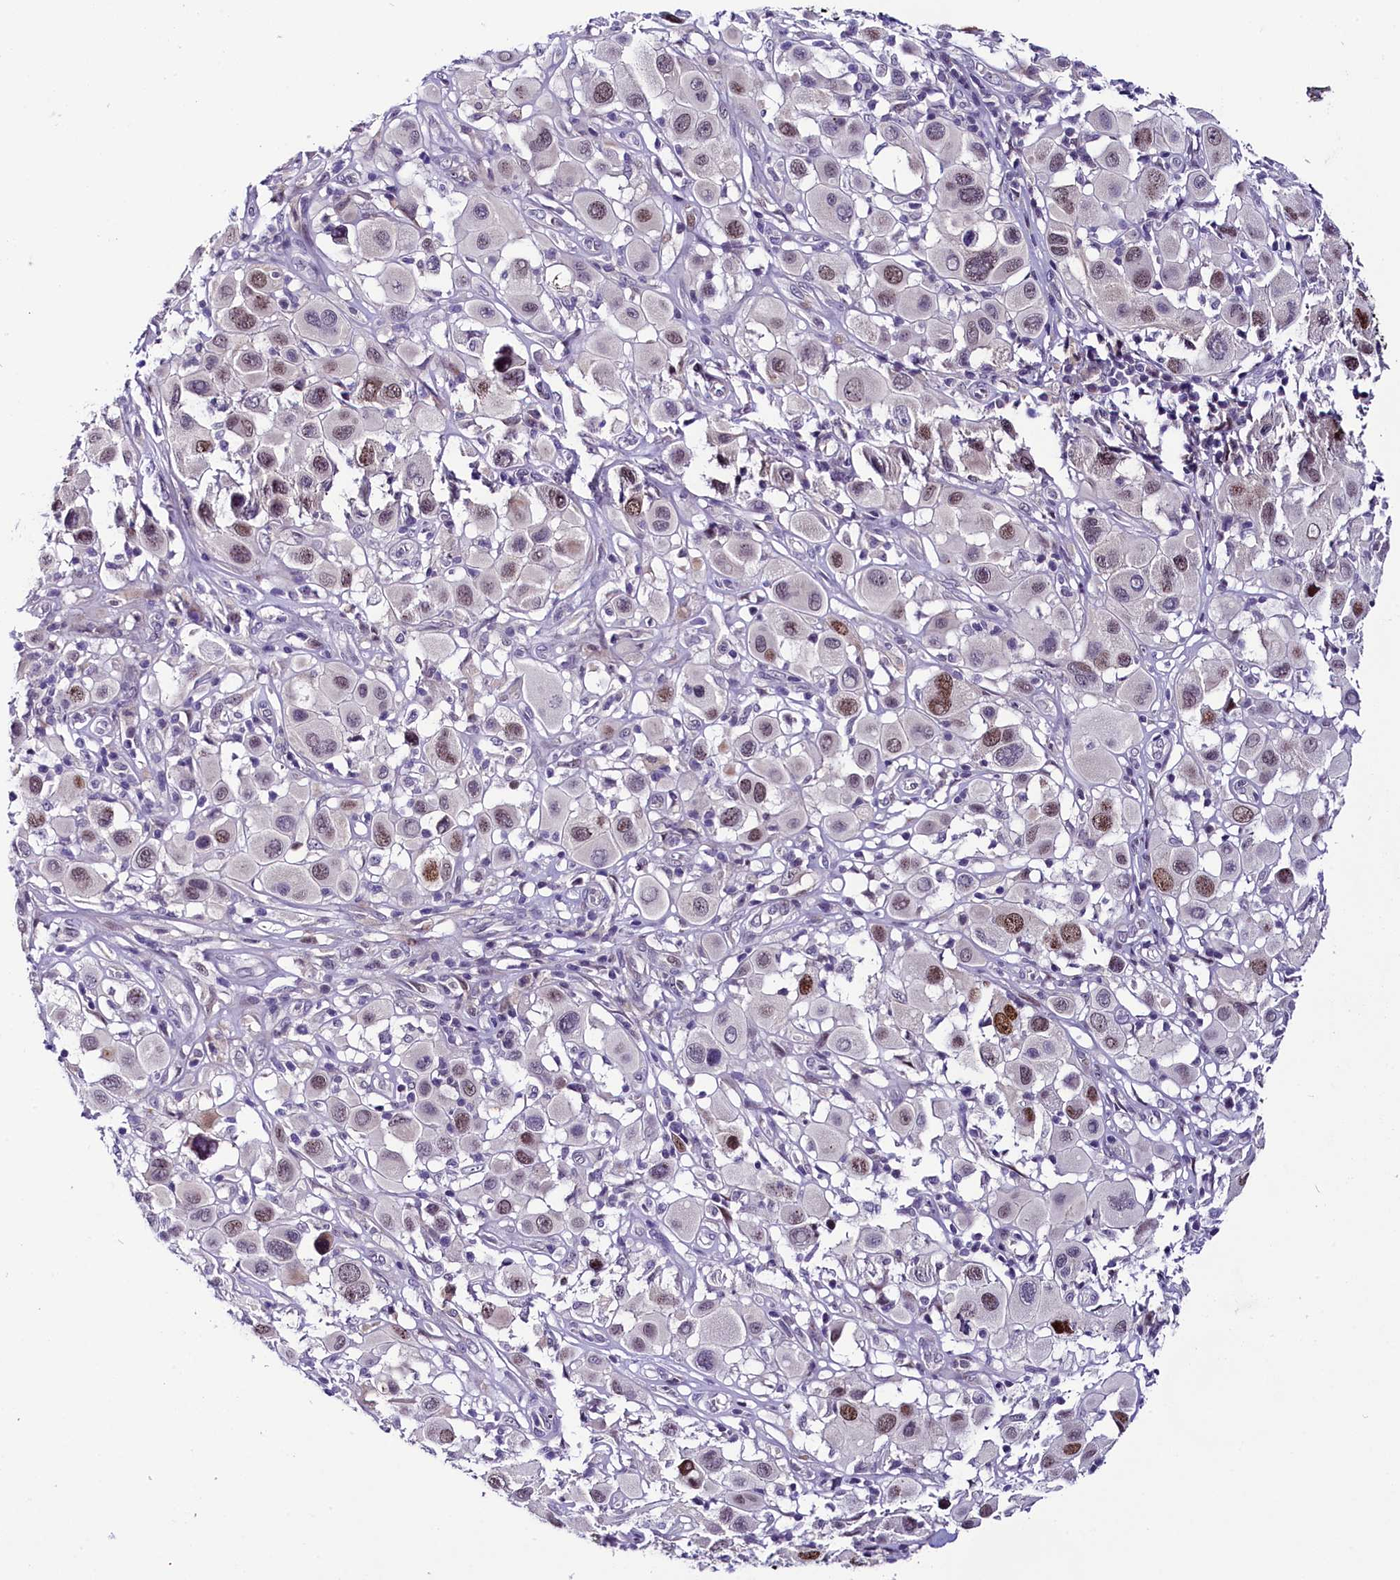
{"staining": {"intensity": "moderate", "quantity": "<25%", "location": "nuclear"}, "tissue": "melanoma", "cell_type": "Tumor cells", "image_type": "cancer", "snomed": [{"axis": "morphology", "description": "Malignant melanoma, Metastatic site"}, {"axis": "topography", "description": "Skin"}], "caption": "Tumor cells show low levels of moderate nuclear staining in approximately <25% of cells in melanoma. The staining was performed using DAB (3,3'-diaminobenzidine) to visualize the protein expression in brown, while the nuclei were stained in blue with hematoxylin (Magnification: 20x).", "gene": "CCDC106", "patient": {"sex": "male", "age": 41}}